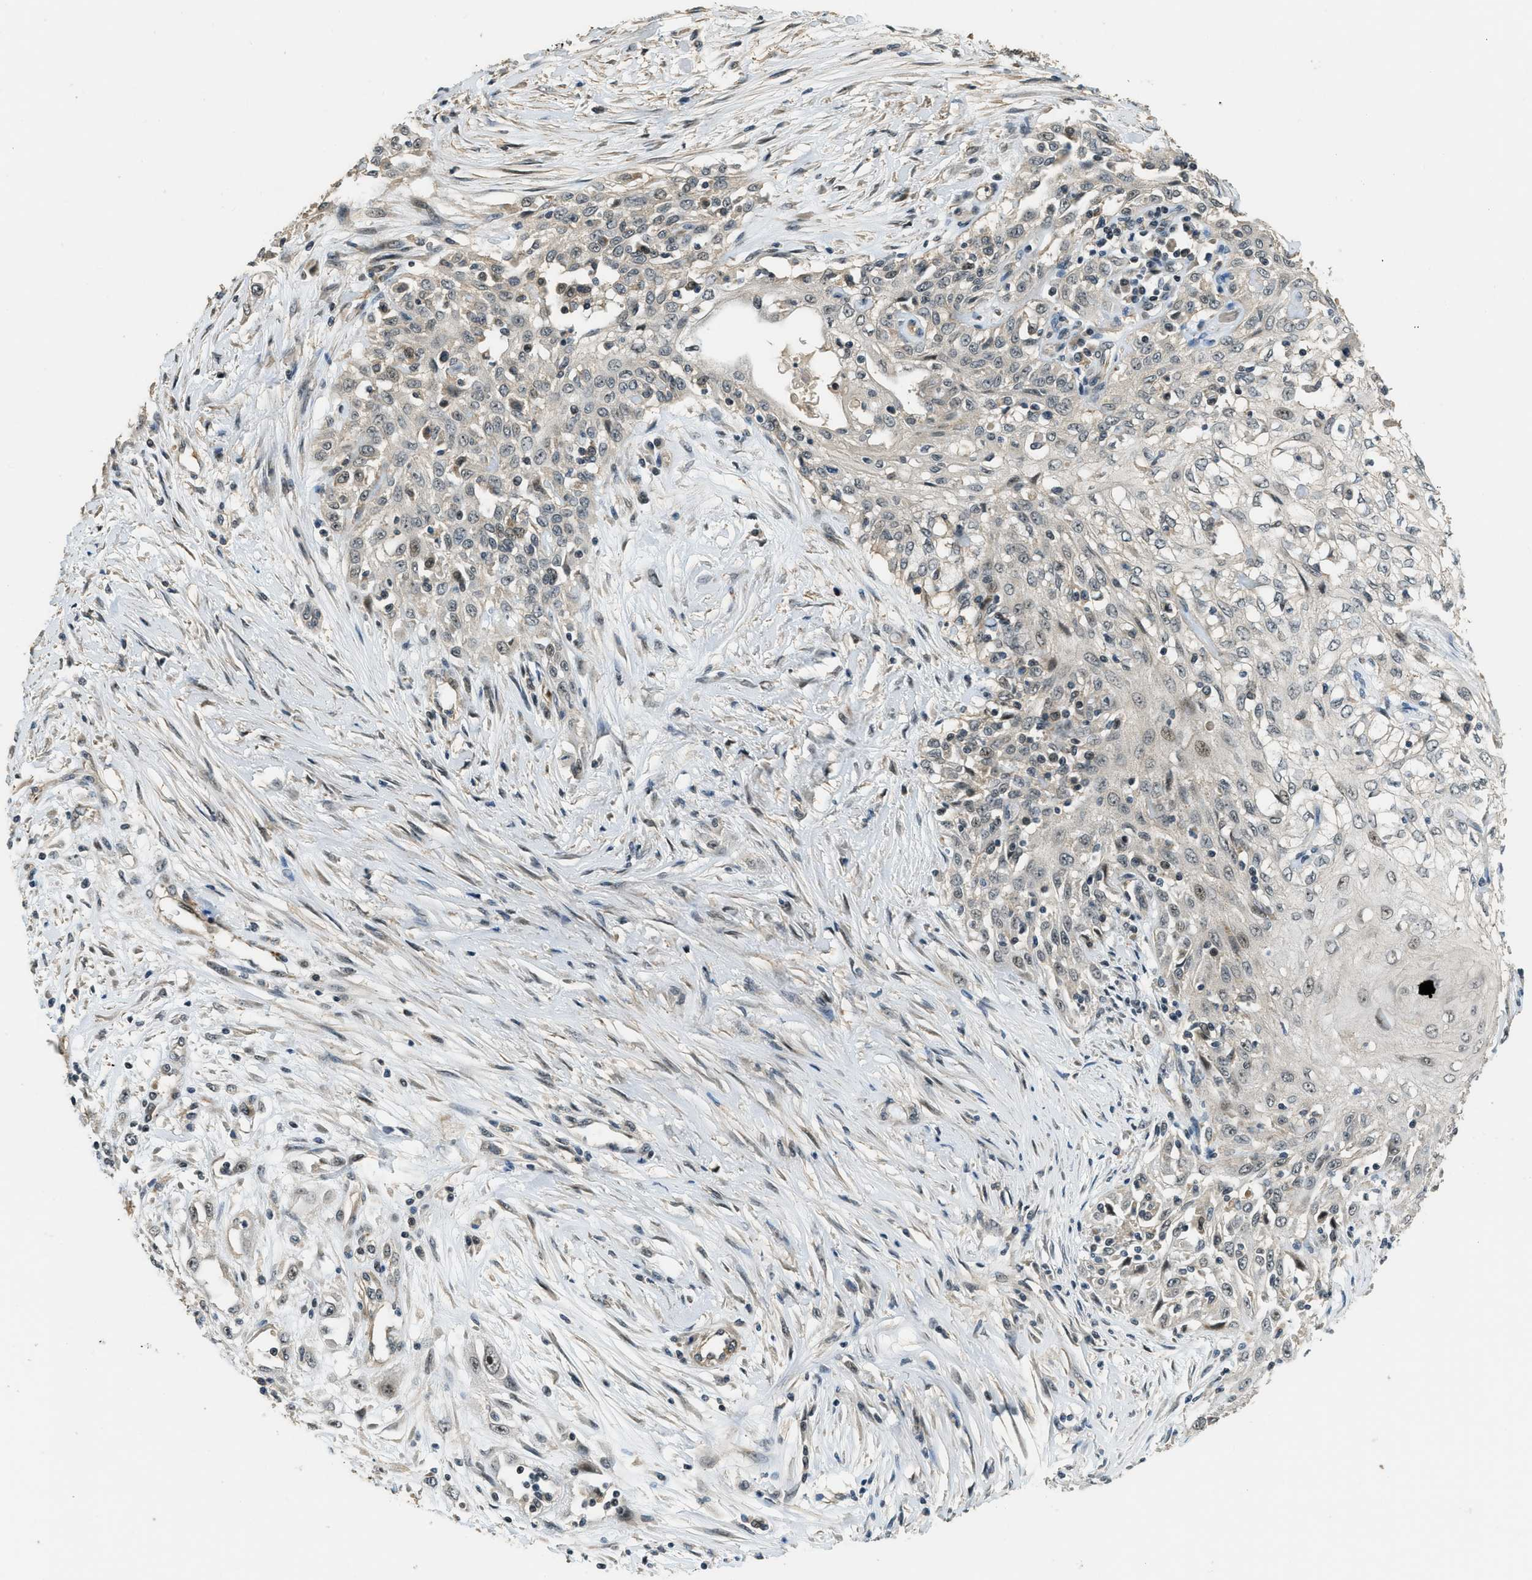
{"staining": {"intensity": "negative", "quantity": "none", "location": "none"}, "tissue": "skin cancer", "cell_type": "Tumor cells", "image_type": "cancer", "snomed": [{"axis": "morphology", "description": "Squamous cell carcinoma, NOS"}, {"axis": "morphology", "description": "Squamous cell carcinoma, metastatic, NOS"}, {"axis": "topography", "description": "Skin"}, {"axis": "topography", "description": "Lymph node"}], "caption": "A high-resolution micrograph shows immunohistochemistry staining of skin squamous cell carcinoma, which displays no significant positivity in tumor cells.", "gene": "MED21", "patient": {"sex": "male", "age": 75}}